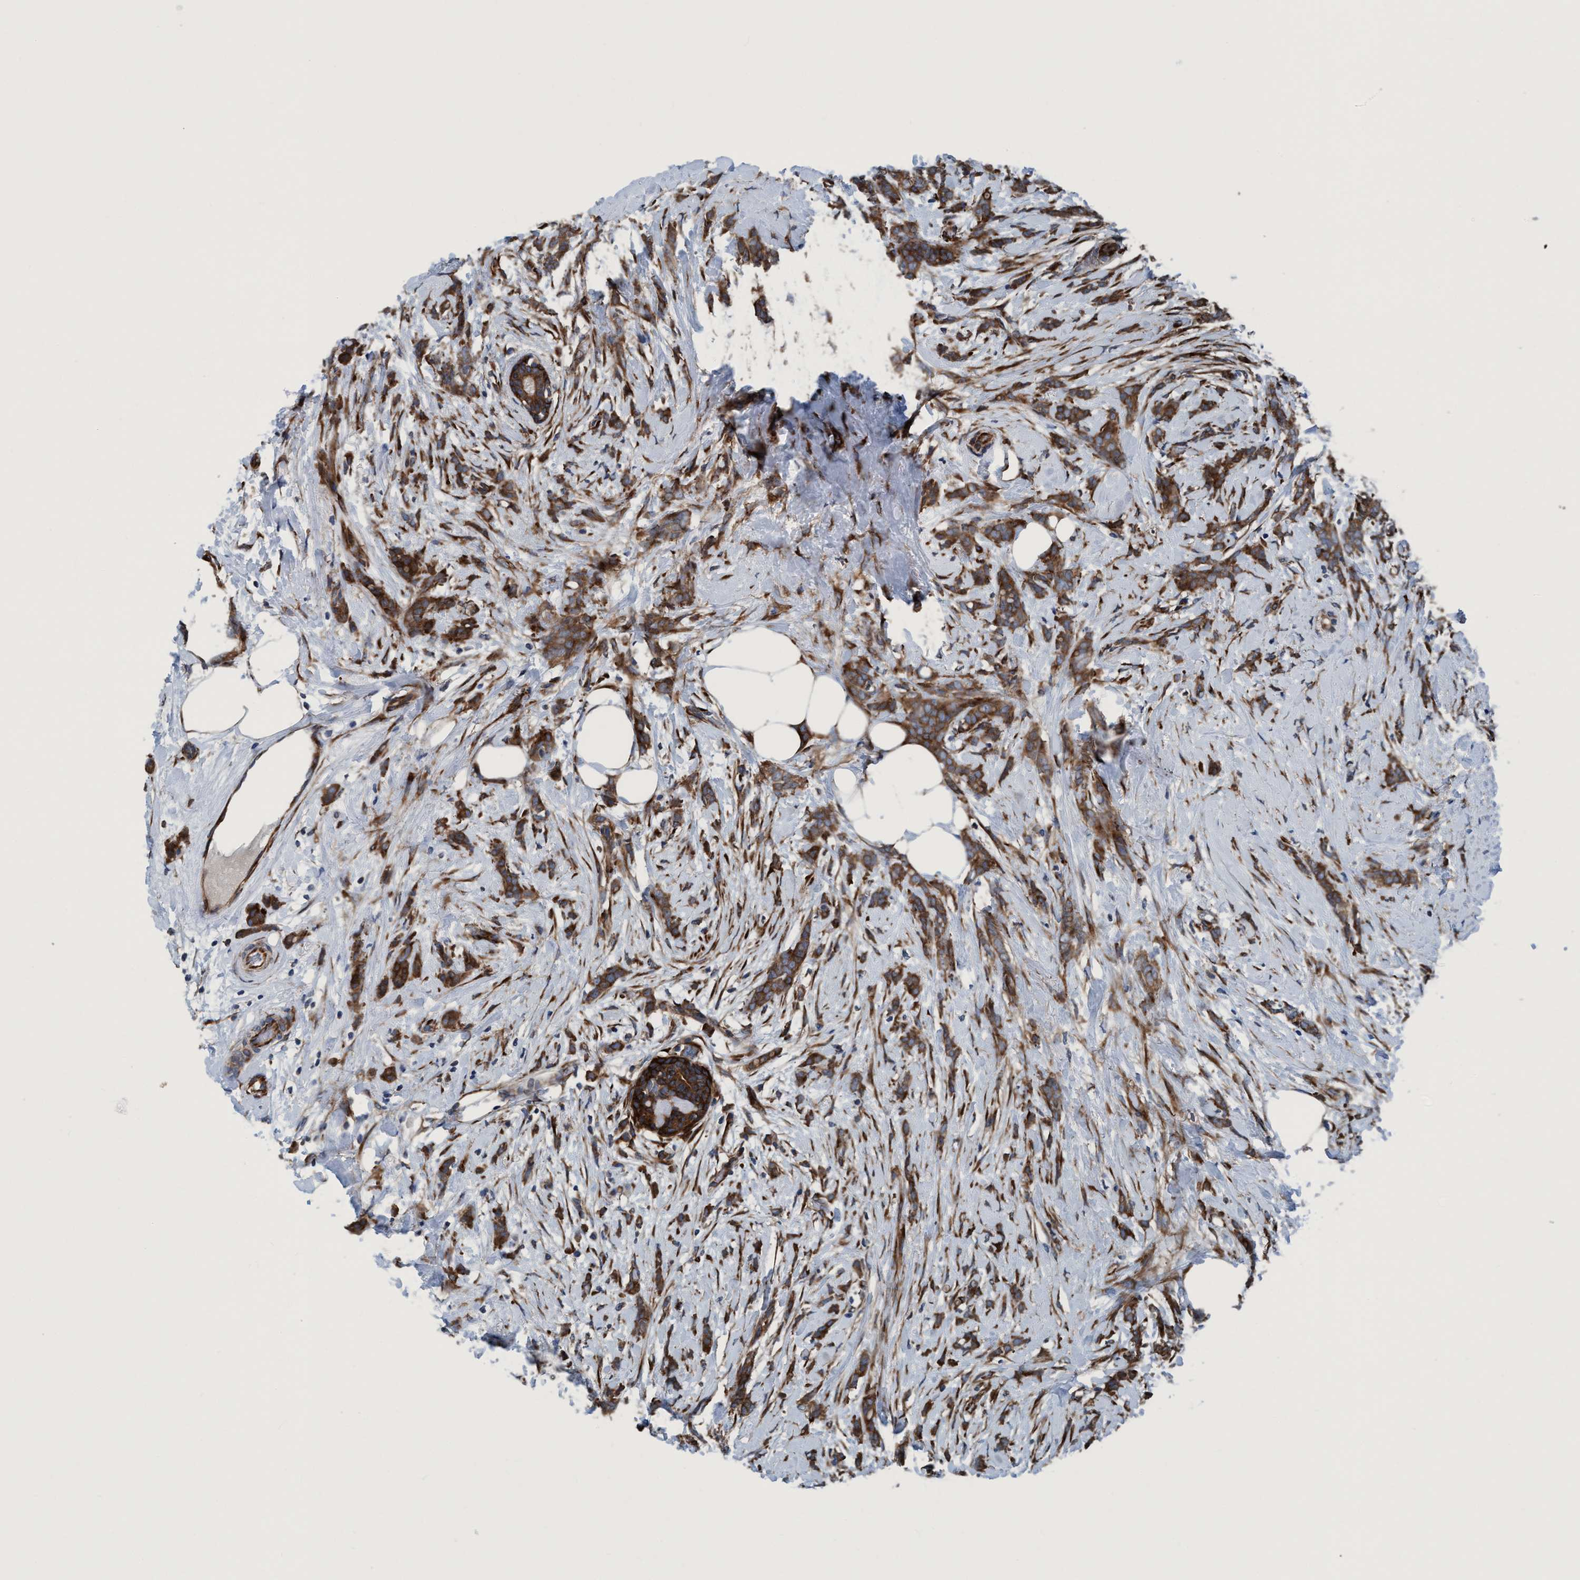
{"staining": {"intensity": "moderate", "quantity": ">75%", "location": "cytoplasmic/membranous"}, "tissue": "breast cancer", "cell_type": "Tumor cells", "image_type": "cancer", "snomed": [{"axis": "morphology", "description": "Lobular carcinoma, in situ"}, {"axis": "morphology", "description": "Lobular carcinoma"}, {"axis": "topography", "description": "Breast"}], "caption": "A brown stain shows moderate cytoplasmic/membranous expression of a protein in human breast lobular carcinoma in situ tumor cells. The protein of interest is shown in brown color, while the nuclei are stained blue.", "gene": "NMT1", "patient": {"sex": "female", "age": 41}}